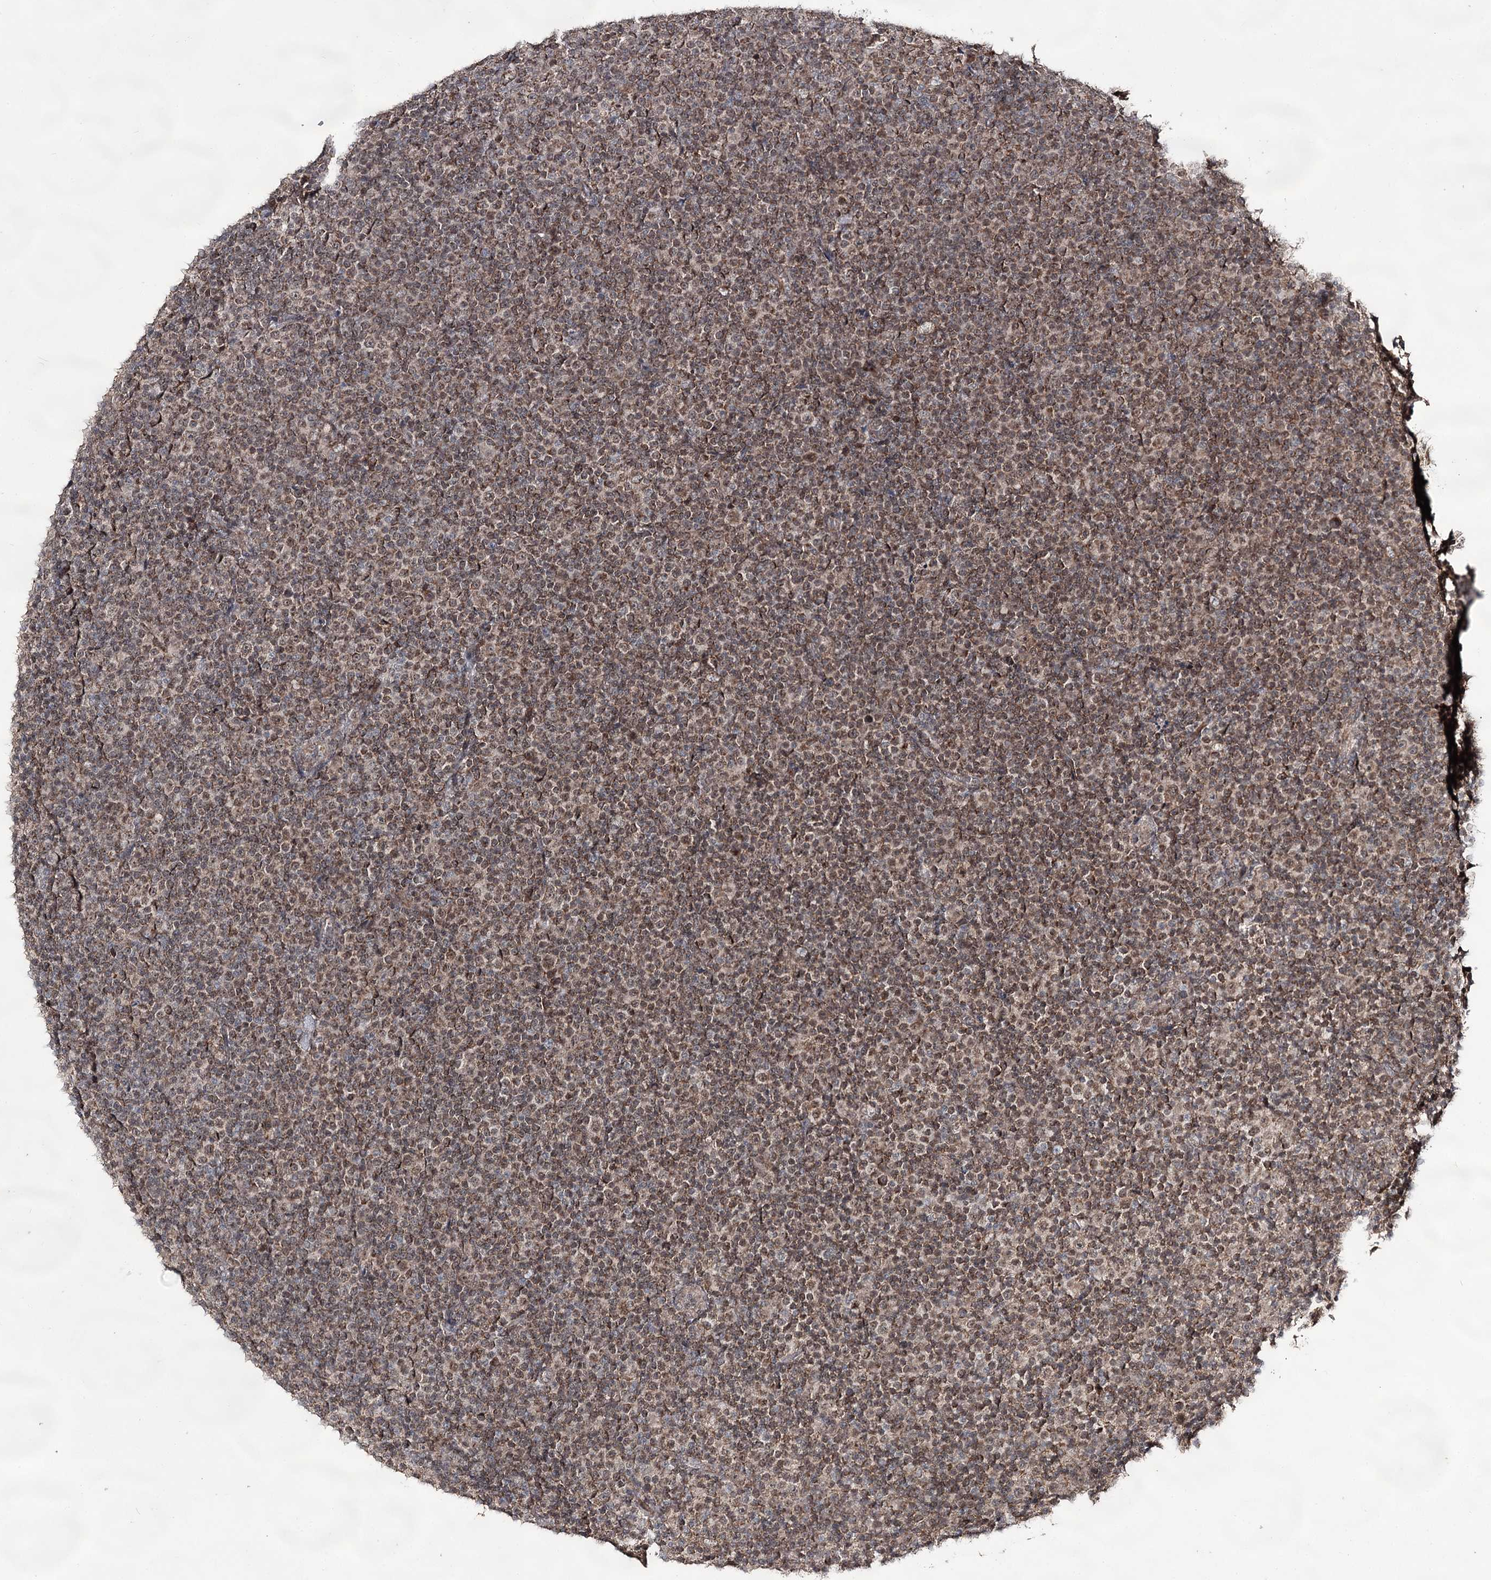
{"staining": {"intensity": "moderate", "quantity": ">75%", "location": "cytoplasmic/membranous,nuclear"}, "tissue": "lymphoma", "cell_type": "Tumor cells", "image_type": "cancer", "snomed": [{"axis": "morphology", "description": "Malignant lymphoma, non-Hodgkin's type, Low grade"}, {"axis": "topography", "description": "Lymph node"}], "caption": "Human low-grade malignant lymphoma, non-Hodgkin's type stained with a brown dye displays moderate cytoplasmic/membranous and nuclear positive expression in approximately >75% of tumor cells.", "gene": "ACTR6", "patient": {"sex": "female", "age": 67}}